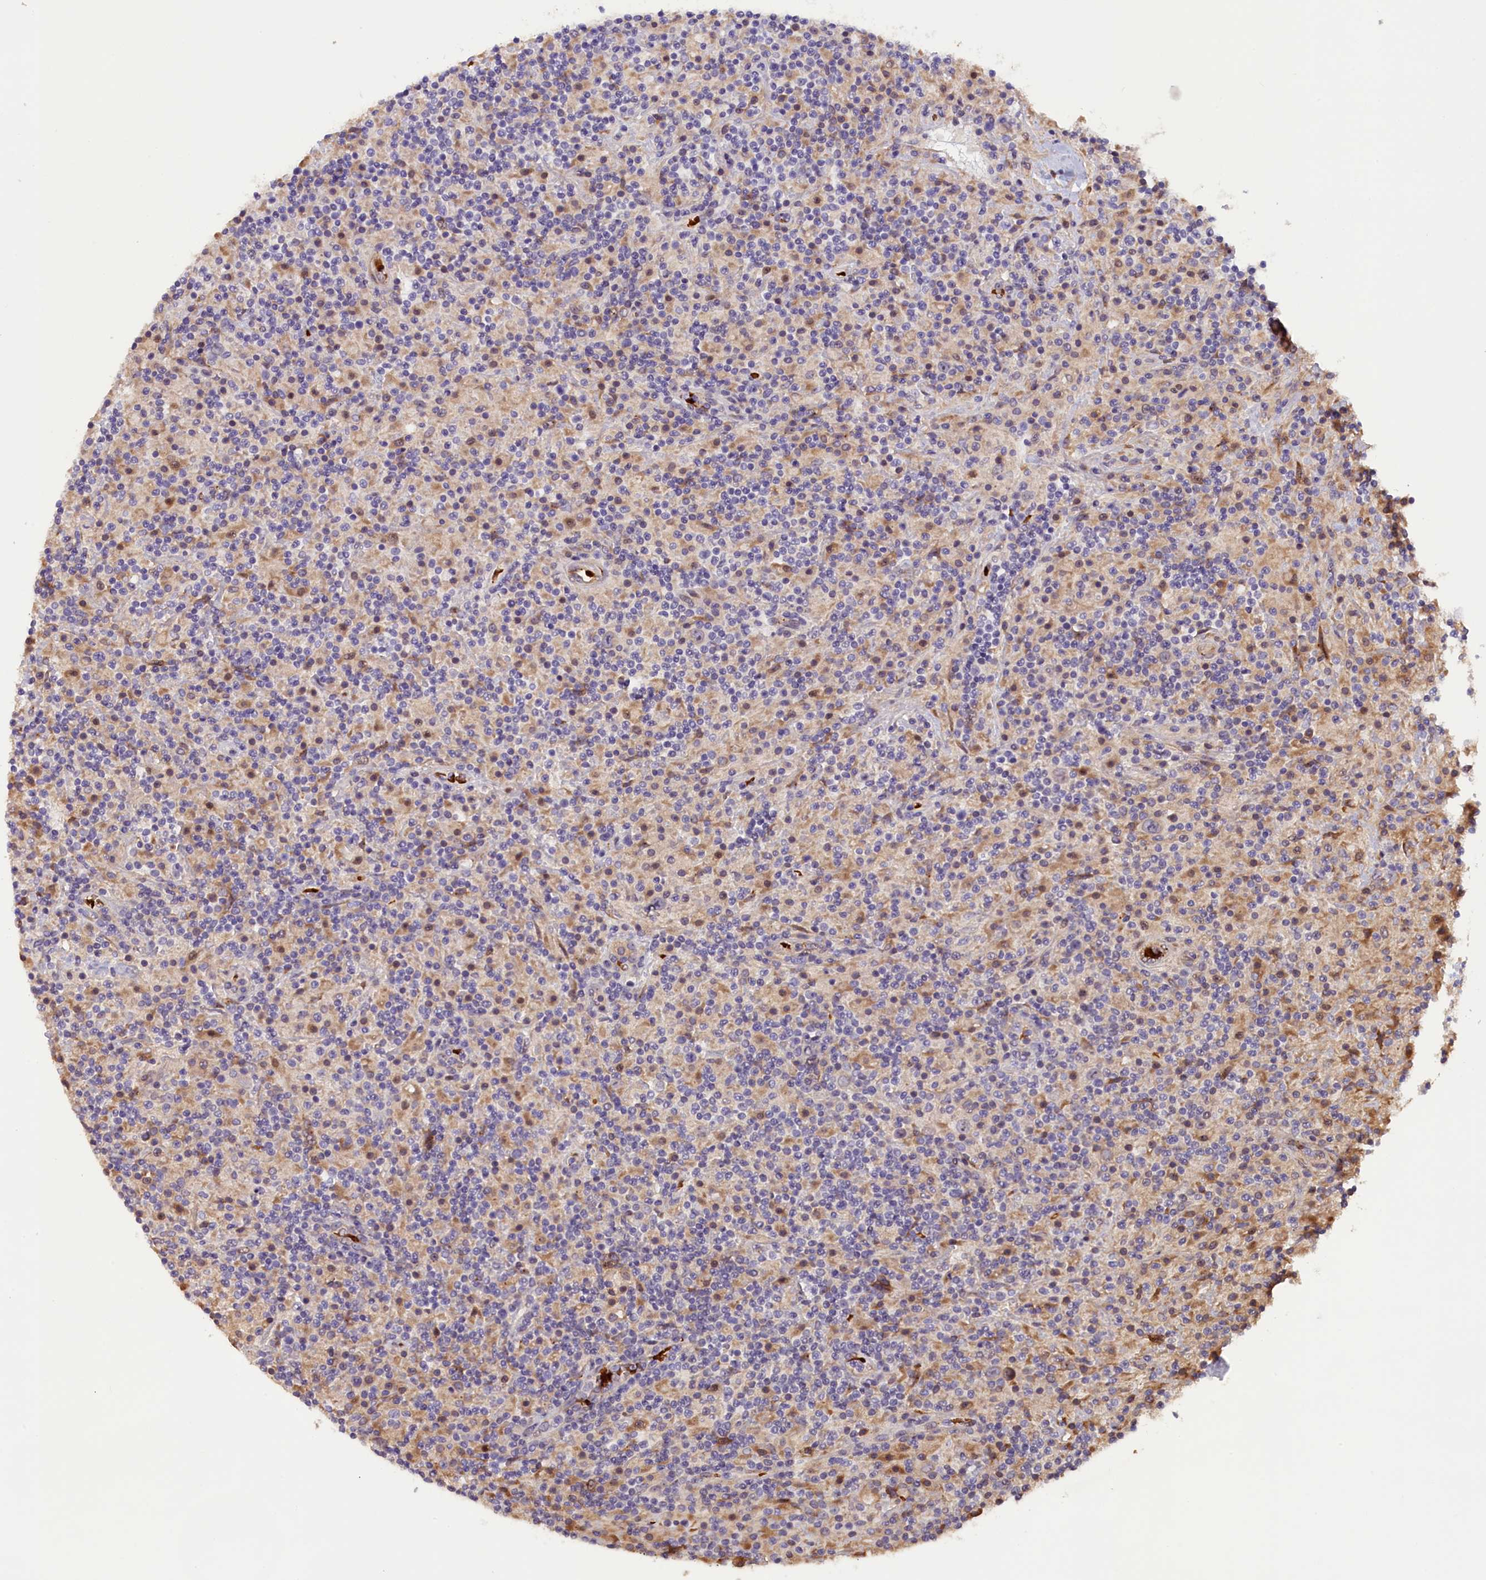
{"staining": {"intensity": "negative", "quantity": "none", "location": "none"}, "tissue": "lymphoma", "cell_type": "Tumor cells", "image_type": "cancer", "snomed": [{"axis": "morphology", "description": "Hodgkin's disease, NOS"}, {"axis": "topography", "description": "Lymph node"}], "caption": "This is an immunohistochemistry (IHC) photomicrograph of lymphoma. There is no staining in tumor cells.", "gene": "CCDC9B", "patient": {"sex": "male", "age": 70}}